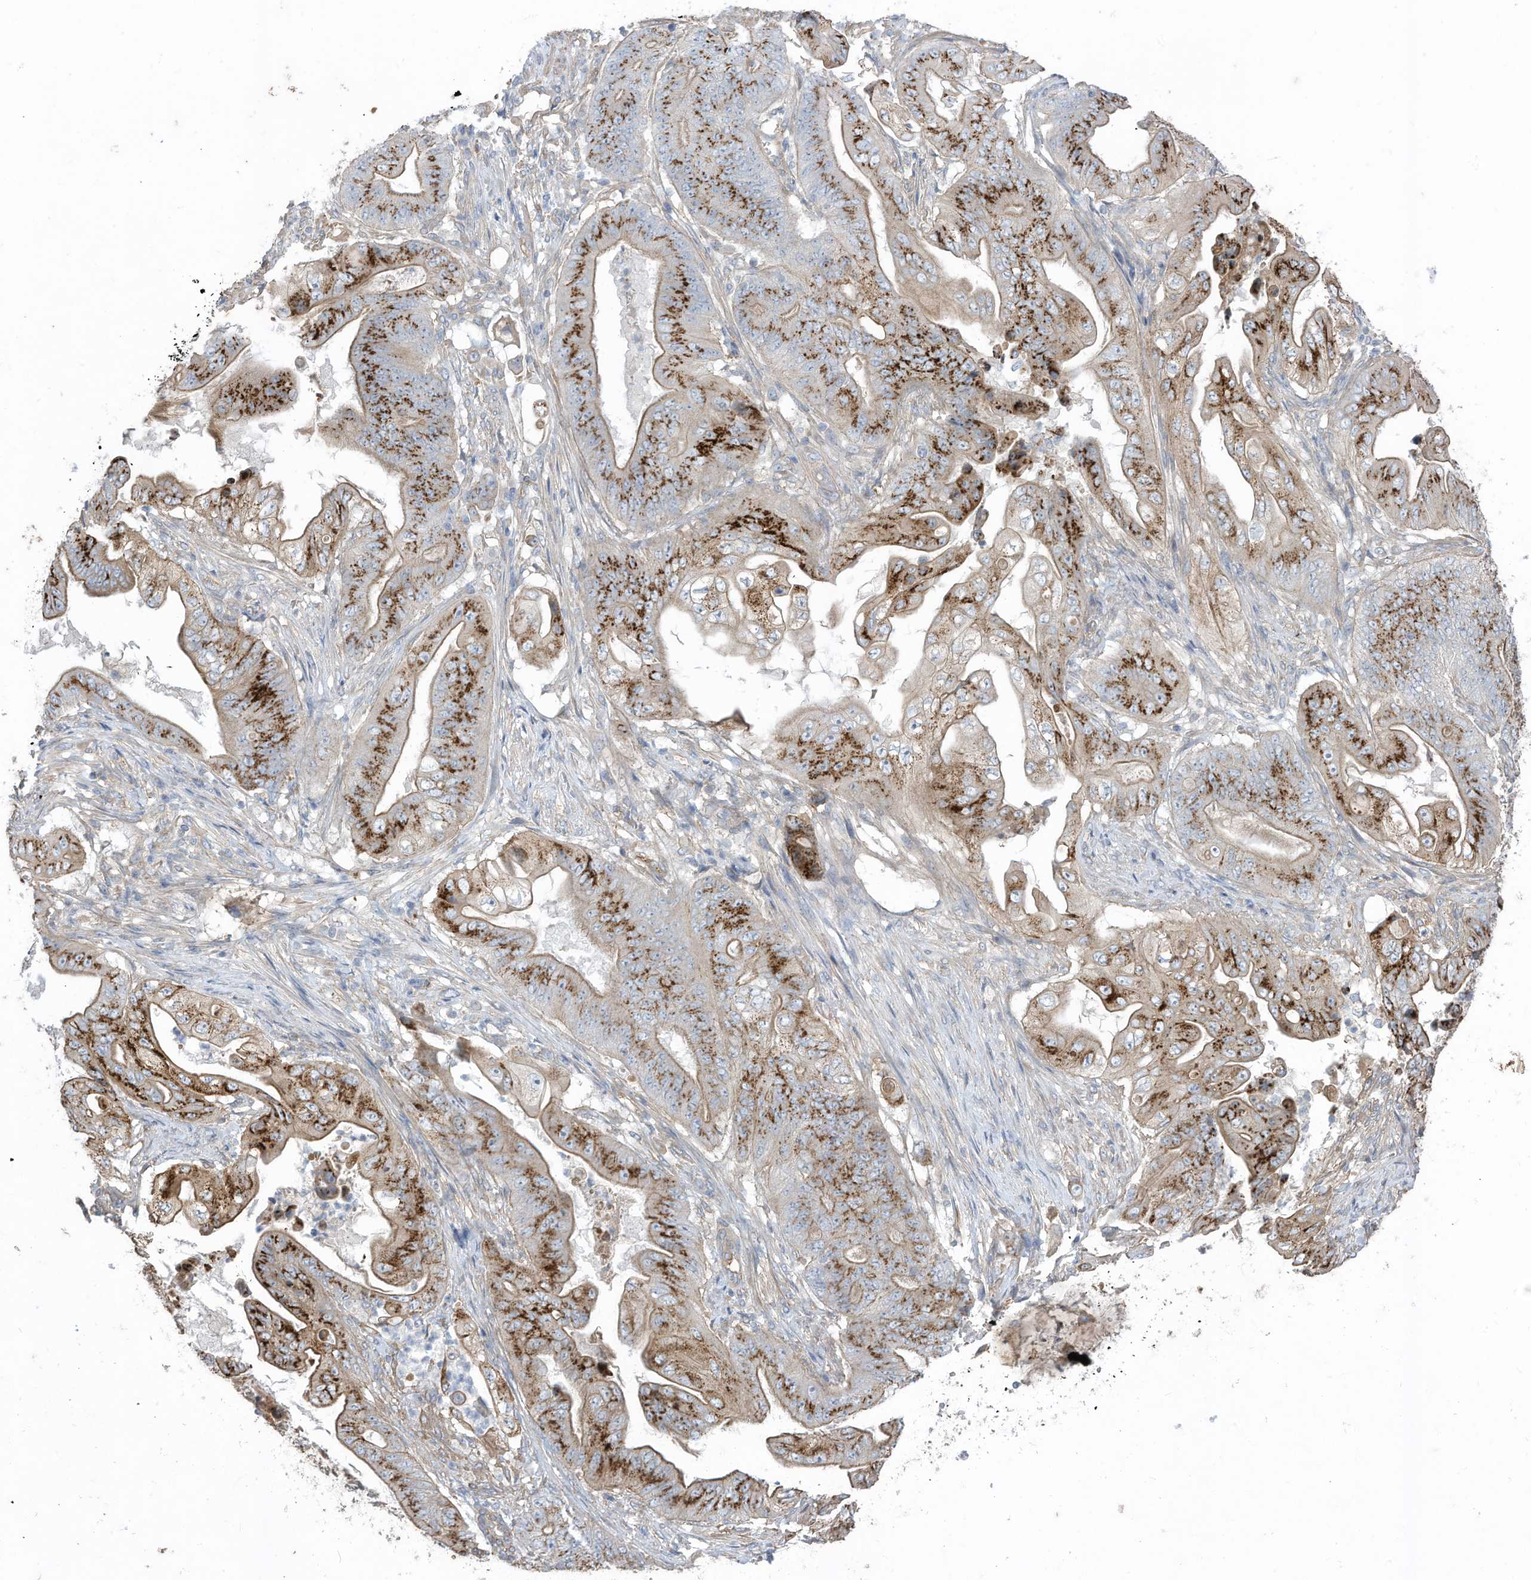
{"staining": {"intensity": "strong", "quantity": ">75%", "location": "cytoplasmic/membranous"}, "tissue": "stomach cancer", "cell_type": "Tumor cells", "image_type": "cancer", "snomed": [{"axis": "morphology", "description": "Adenocarcinoma, NOS"}, {"axis": "topography", "description": "Stomach"}], "caption": "Stomach cancer stained with a brown dye displays strong cytoplasmic/membranous positive expression in approximately >75% of tumor cells.", "gene": "SLC17A7", "patient": {"sex": "female", "age": 73}}